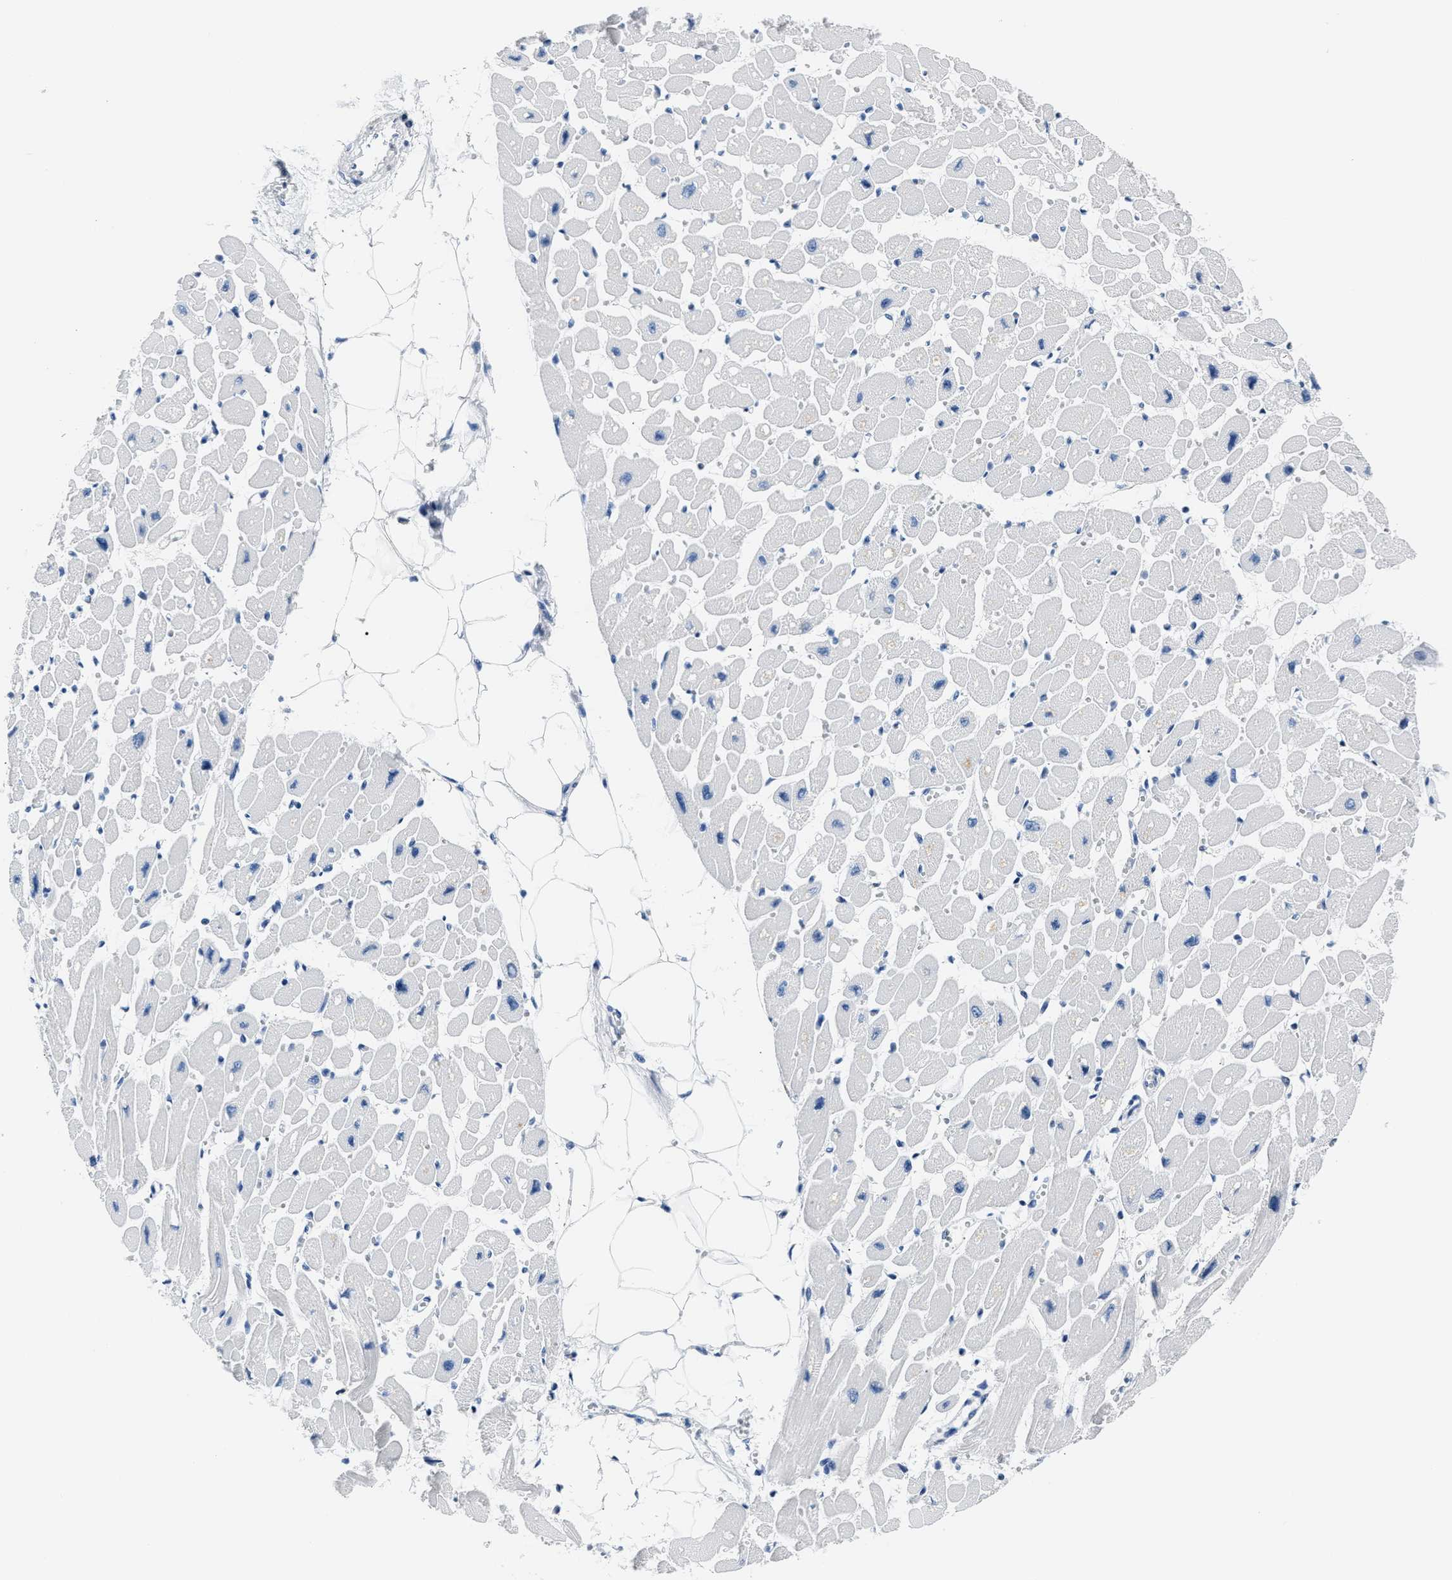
{"staining": {"intensity": "negative", "quantity": "none", "location": "none"}, "tissue": "heart muscle", "cell_type": "Cardiomyocytes", "image_type": "normal", "snomed": [{"axis": "morphology", "description": "Normal tissue, NOS"}, {"axis": "topography", "description": "Heart"}], "caption": "High magnification brightfield microscopy of normal heart muscle stained with DAB (3,3'-diaminobenzidine) (brown) and counterstained with hematoxylin (blue): cardiomyocytes show no significant staining.", "gene": "AMACR", "patient": {"sex": "female", "age": 54}}